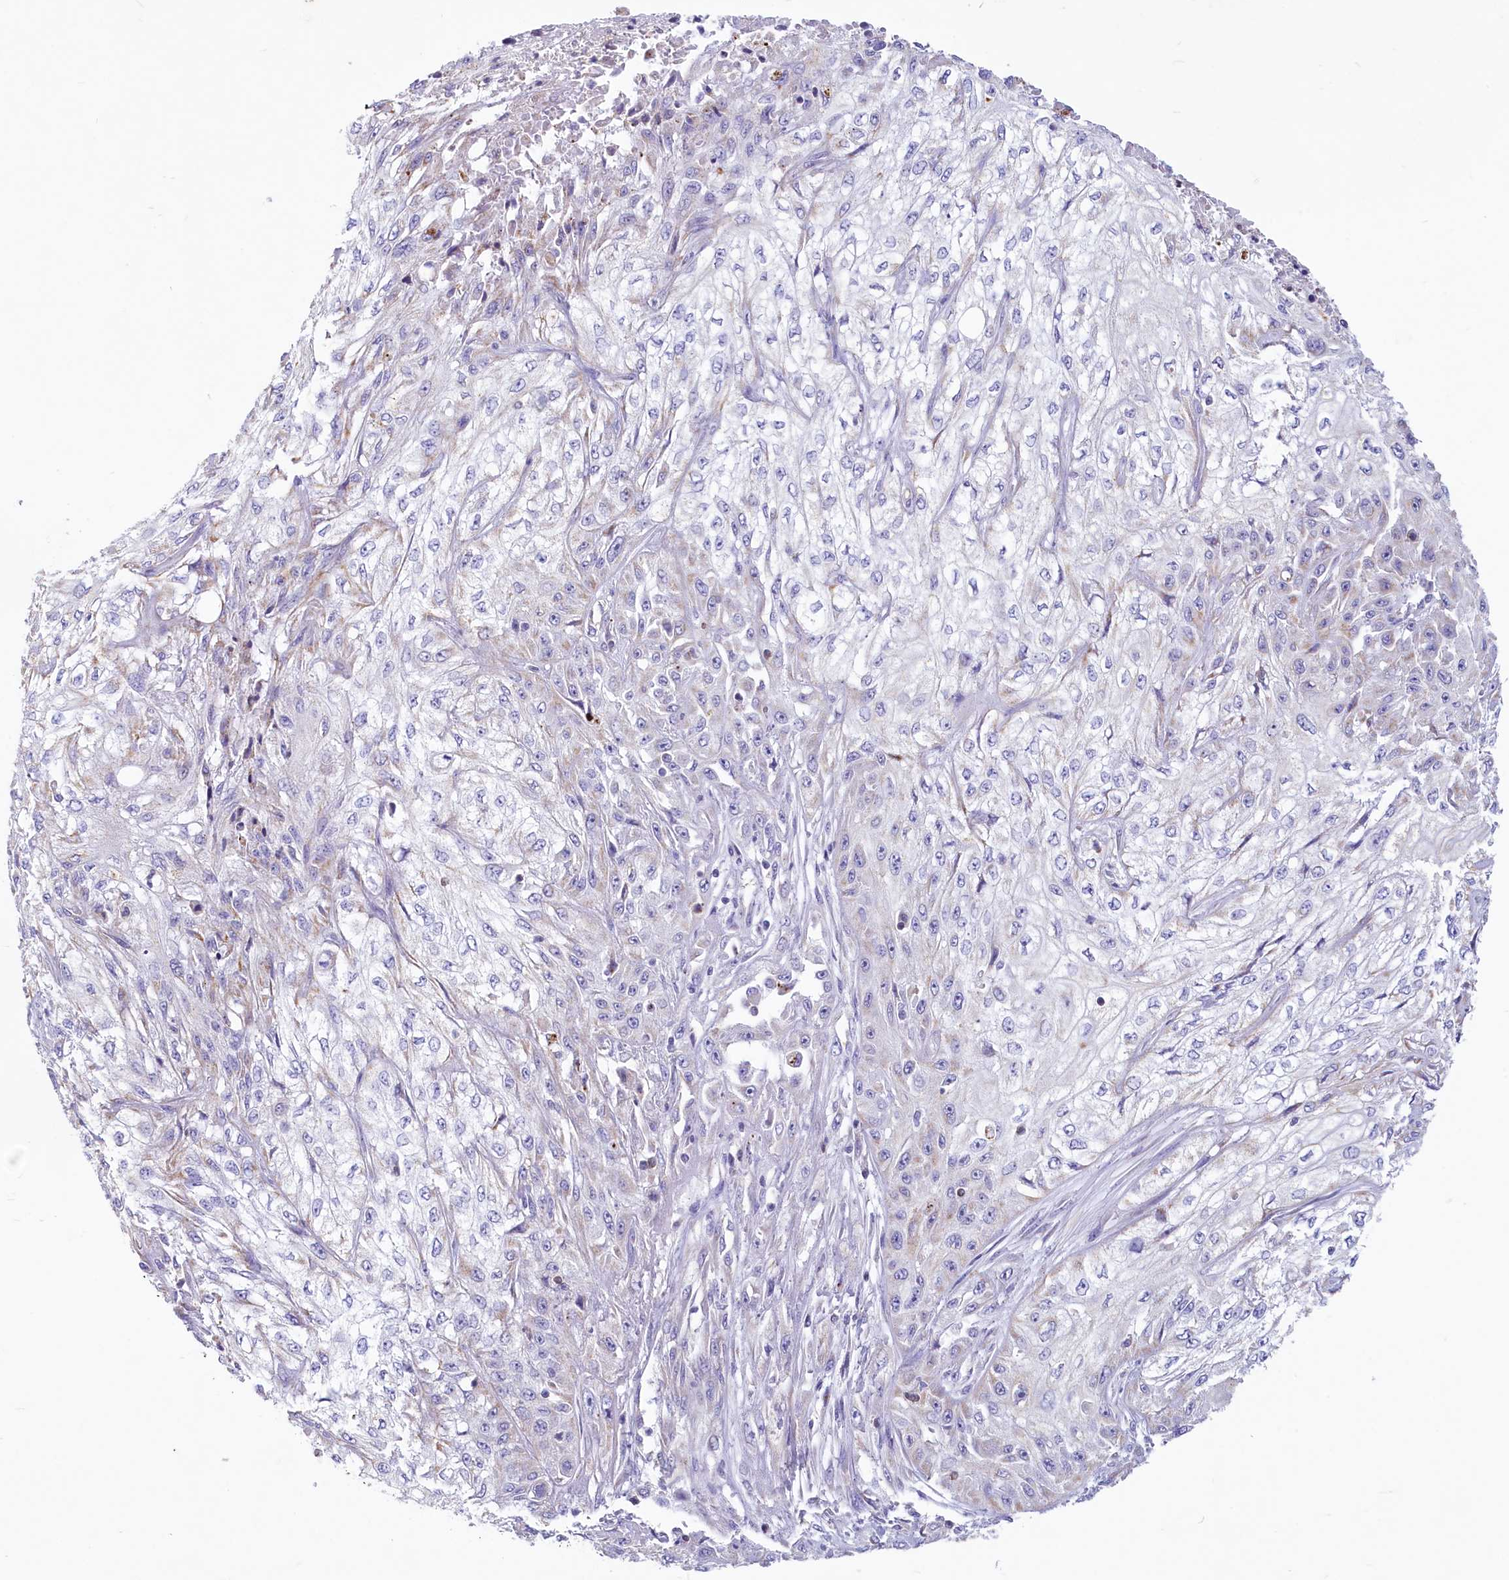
{"staining": {"intensity": "negative", "quantity": "none", "location": "none"}, "tissue": "skin cancer", "cell_type": "Tumor cells", "image_type": "cancer", "snomed": [{"axis": "morphology", "description": "Squamous cell carcinoma, NOS"}, {"axis": "morphology", "description": "Squamous cell carcinoma, metastatic, NOS"}, {"axis": "topography", "description": "Skin"}, {"axis": "topography", "description": "Lymph node"}], "caption": "Tumor cells show no significant protein staining in skin cancer.", "gene": "LMOD3", "patient": {"sex": "male", "age": 75}}